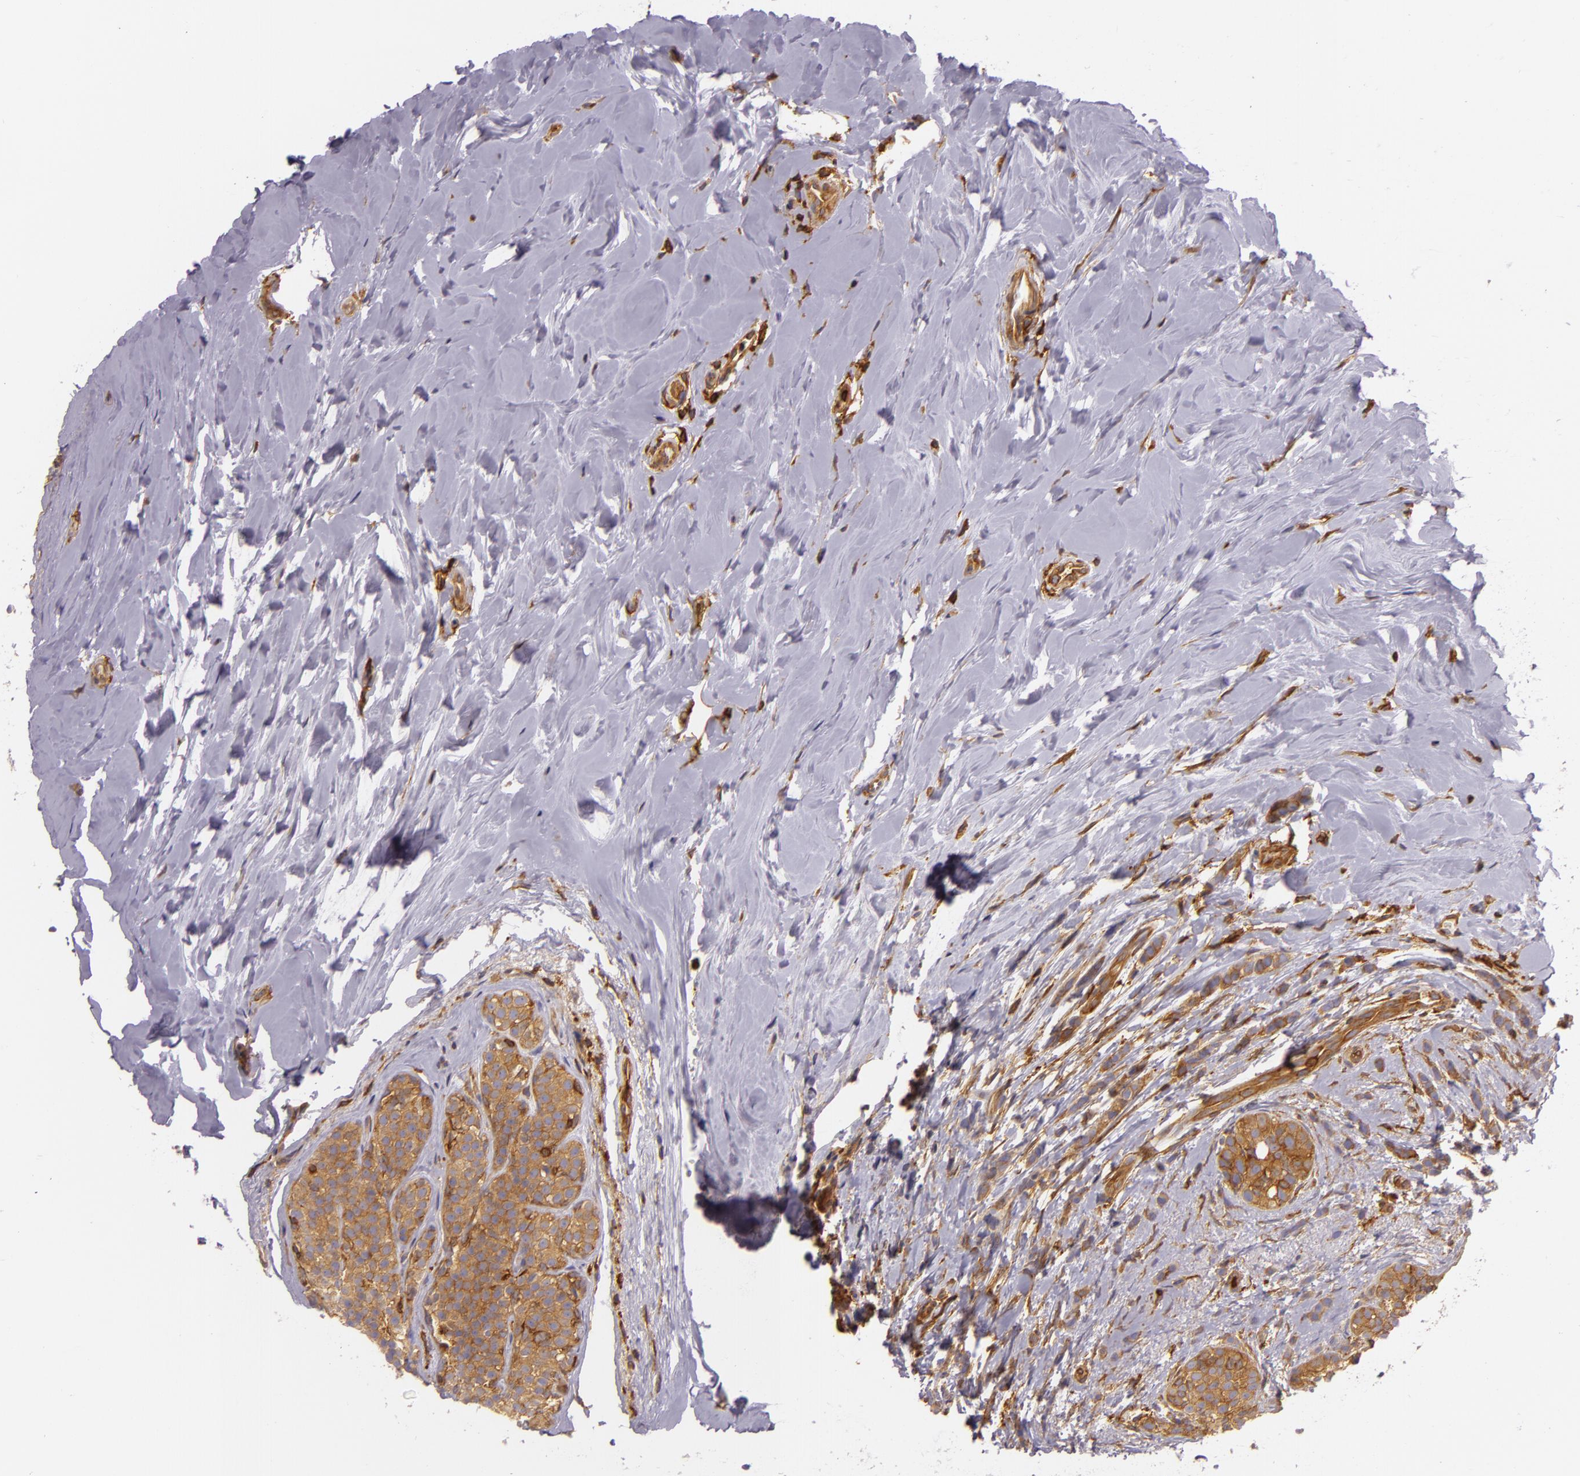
{"staining": {"intensity": "moderate", "quantity": ">75%", "location": "cytoplasmic/membranous"}, "tissue": "breast cancer", "cell_type": "Tumor cells", "image_type": "cancer", "snomed": [{"axis": "morphology", "description": "Lobular carcinoma"}, {"axis": "topography", "description": "Breast"}], "caption": "This photomicrograph reveals immunohistochemistry (IHC) staining of breast cancer (lobular carcinoma), with medium moderate cytoplasmic/membranous expression in approximately >75% of tumor cells.", "gene": "TLN1", "patient": {"sex": "female", "age": 64}}